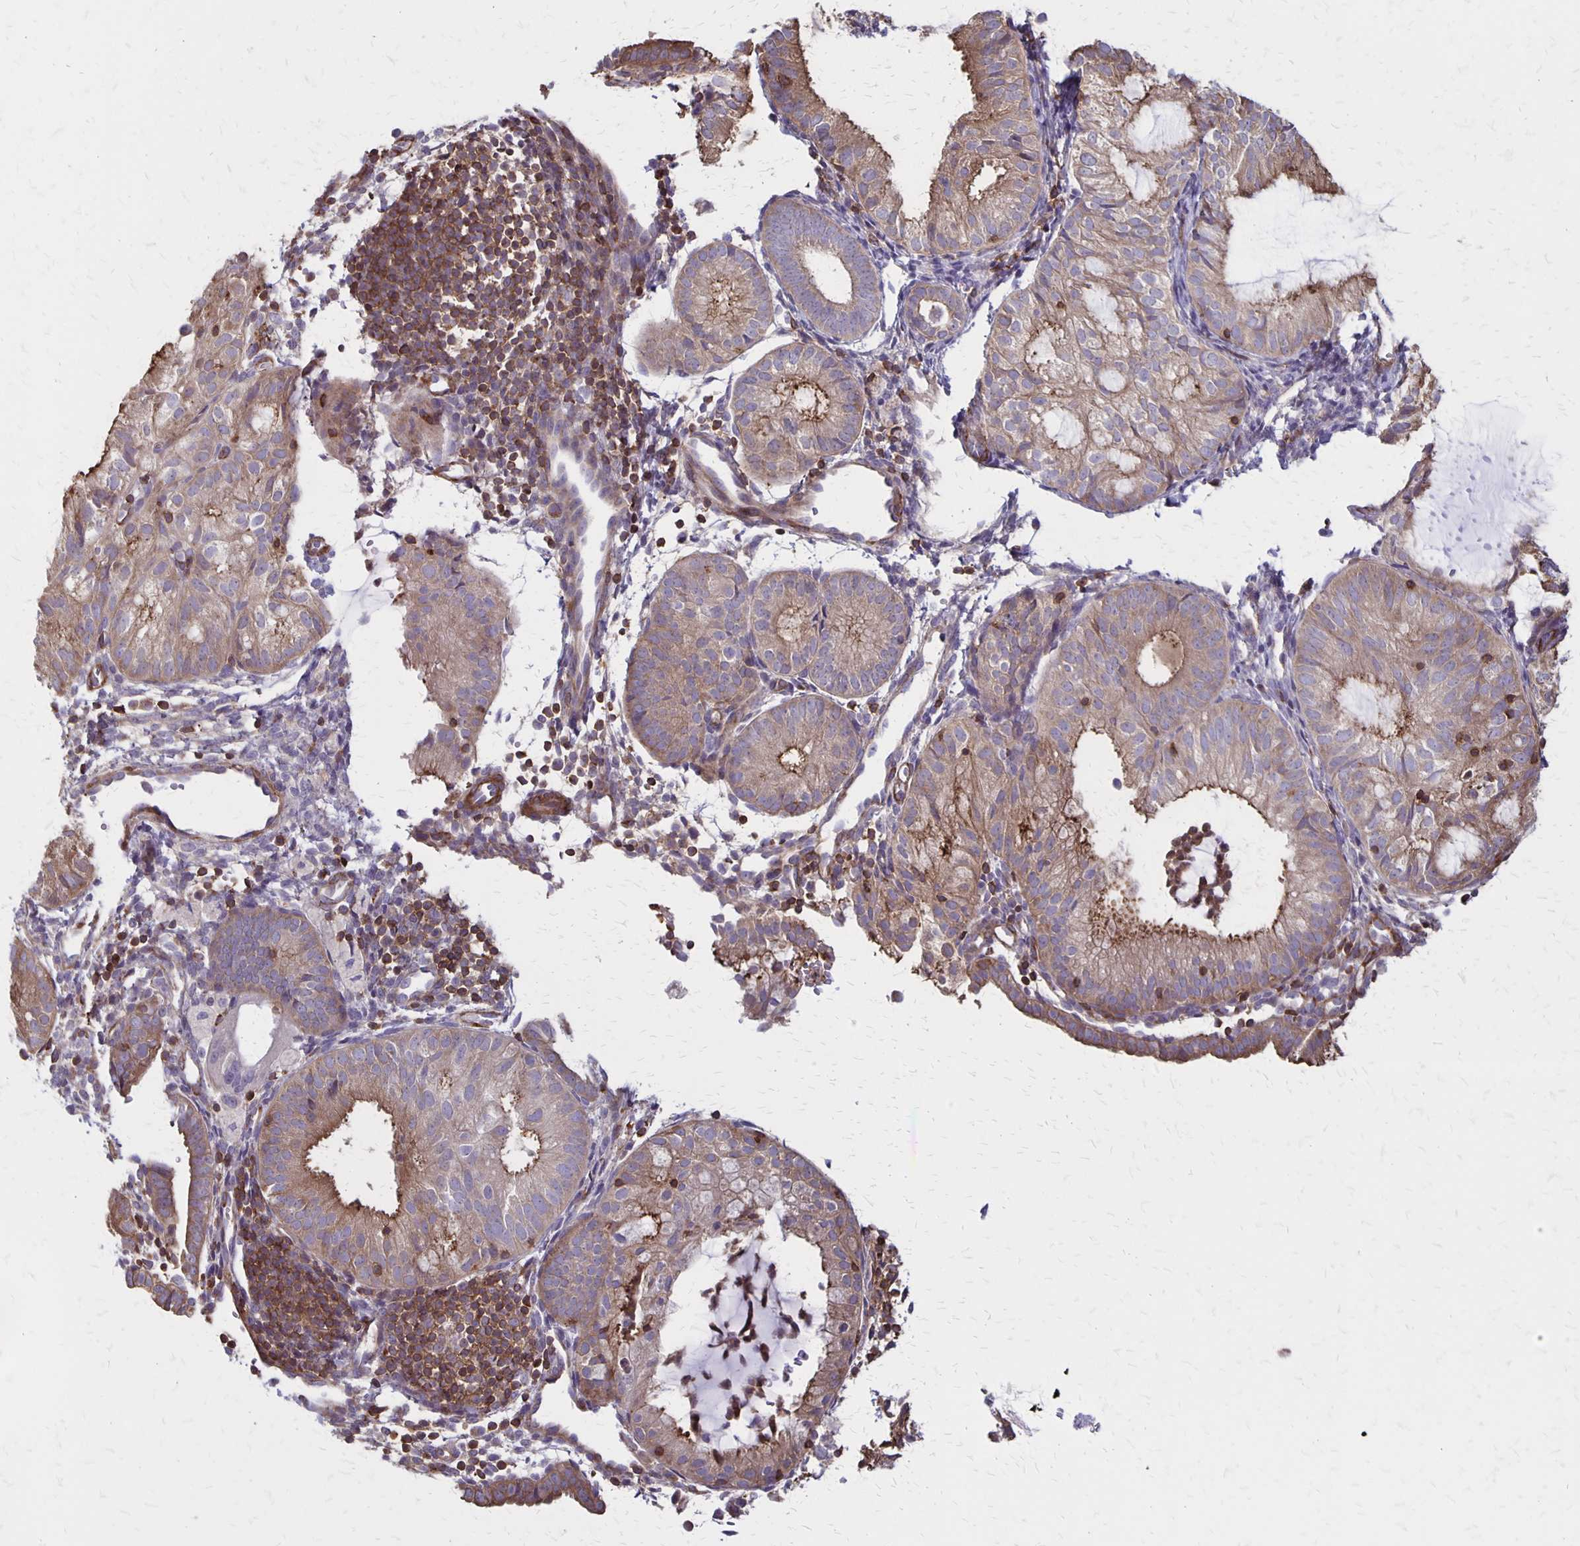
{"staining": {"intensity": "moderate", "quantity": "25%-75%", "location": "cytoplasmic/membranous"}, "tissue": "endometrial cancer", "cell_type": "Tumor cells", "image_type": "cancer", "snomed": [{"axis": "morphology", "description": "Normal tissue, NOS"}, {"axis": "morphology", "description": "Adenocarcinoma, NOS"}, {"axis": "topography", "description": "Smooth muscle"}, {"axis": "topography", "description": "Endometrium"}, {"axis": "topography", "description": "Myometrium, NOS"}], "caption": "Endometrial adenocarcinoma stained with IHC exhibits moderate cytoplasmic/membranous positivity in about 25%-75% of tumor cells.", "gene": "SEPTIN5", "patient": {"sex": "female", "age": 81}}